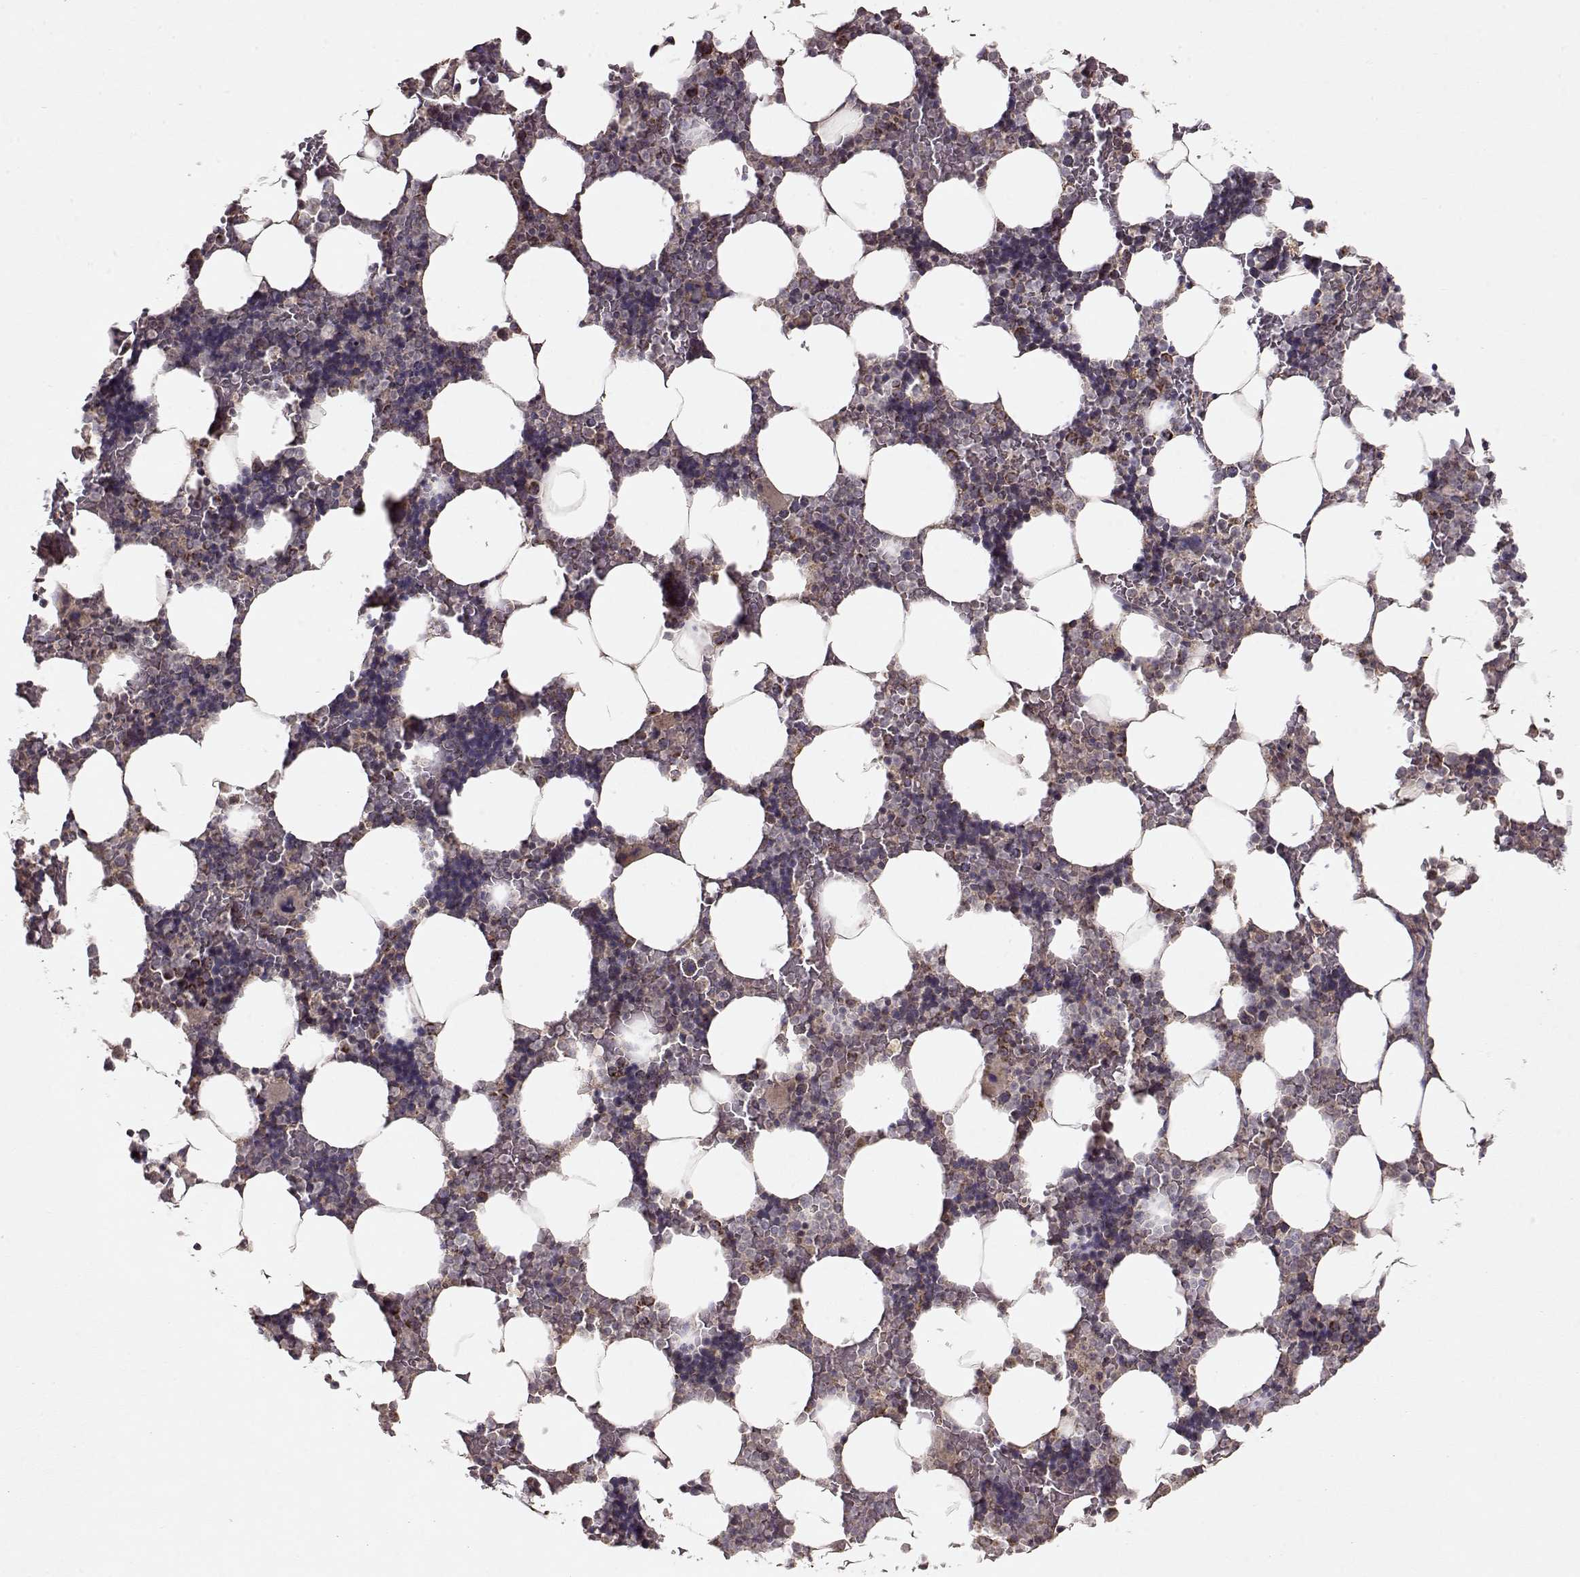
{"staining": {"intensity": "strong", "quantity": "<25%", "location": "cytoplasmic/membranous"}, "tissue": "bone marrow", "cell_type": "Hematopoietic cells", "image_type": "normal", "snomed": [{"axis": "morphology", "description": "Normal tissue, NOS"}, {"axis": "topography", "description": "Bone marrow"}], "caption": "Strong cytoplasmic/membranous protein staining is appreciated in approximately <25% of hematopoietic cells in bone marrow. The staining was performed using DAB, with brown indicating positive protein expression. Nuclei are stained blue with hematoxylin.", "gene": "CMTM3", "patient": {"sex": "male", "age": 51}}